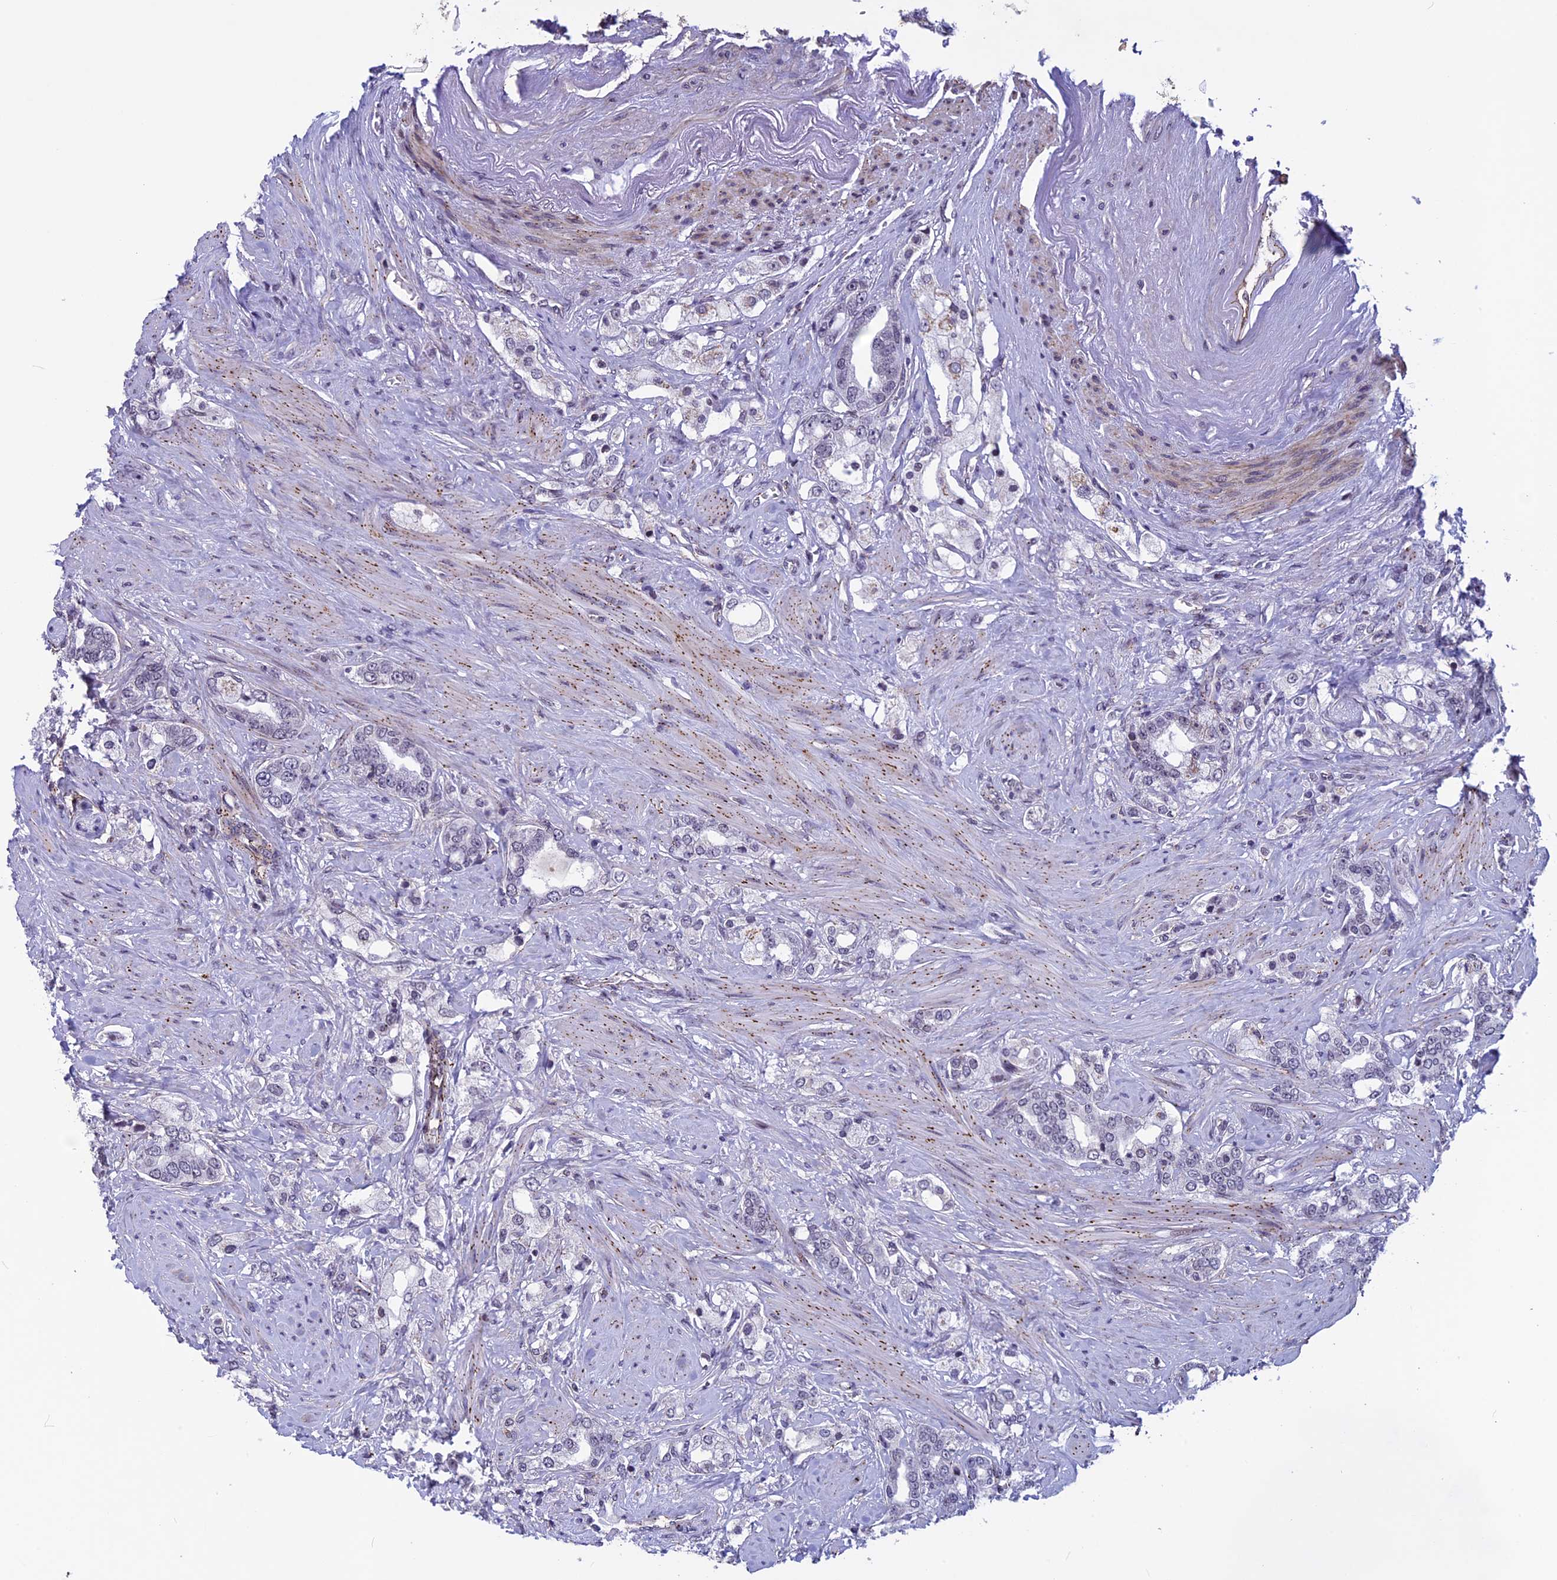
{"staining": {"intensity": "negative", "quantity": "none", "location": "none"}, "tissue": "prostate cancer", "cell_type": "Tumor cells", "image_type": "cancer", "snomed": [{"axis": "morphology", "description": "Adenocarcinoma, High grade"}, {"axis": "topography", "description": "Prostate"}], "caption": "Human prostate high-grade adenocarcinoma stained for a protein using immunohistochemistry (IHC) reveals no positivity in tumor cells.", "gene": "NIPBL", "patient": {"sex": "male", "age": 64}}